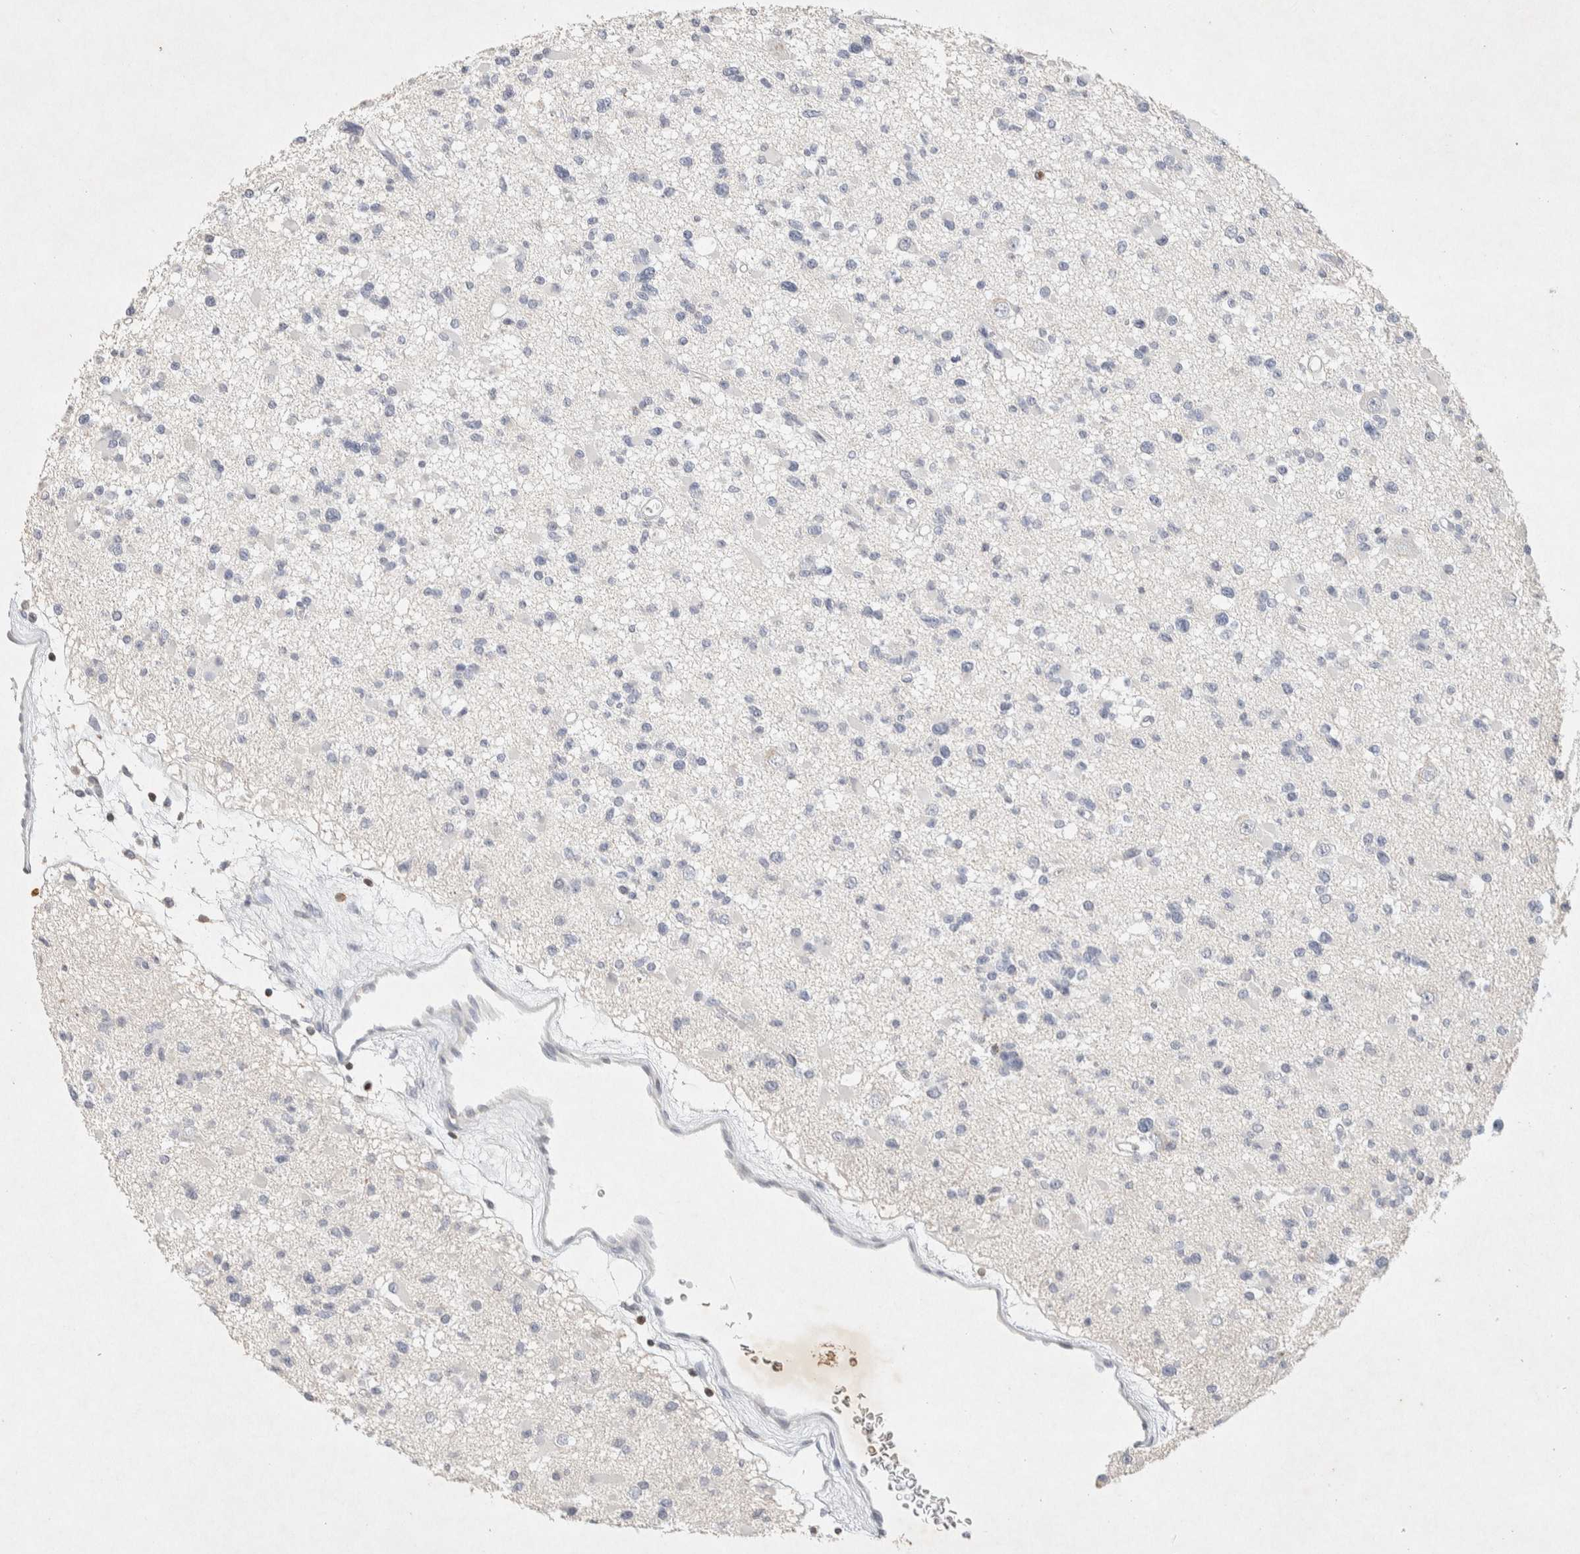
{"staining": {"intensity": "negative", "quantity": "none", "location": "none"}, "tissue": "glioma", "cell_type": "Tumor cells", "image_type": "cancer", "snomed": [{"axis": "morphology", "description": "Glioma, malignant, Low grade"}, {"axis": "topography", "description": "Brain"}], "caption": "Immunohistochemistry of glioma exhibits no staining in tumor cells. (Immunohistochemistry (ihc), brightfield microscopy, high magnification).", "gene": "RAC2", "patient": {"sex": "female", "age": 22}}